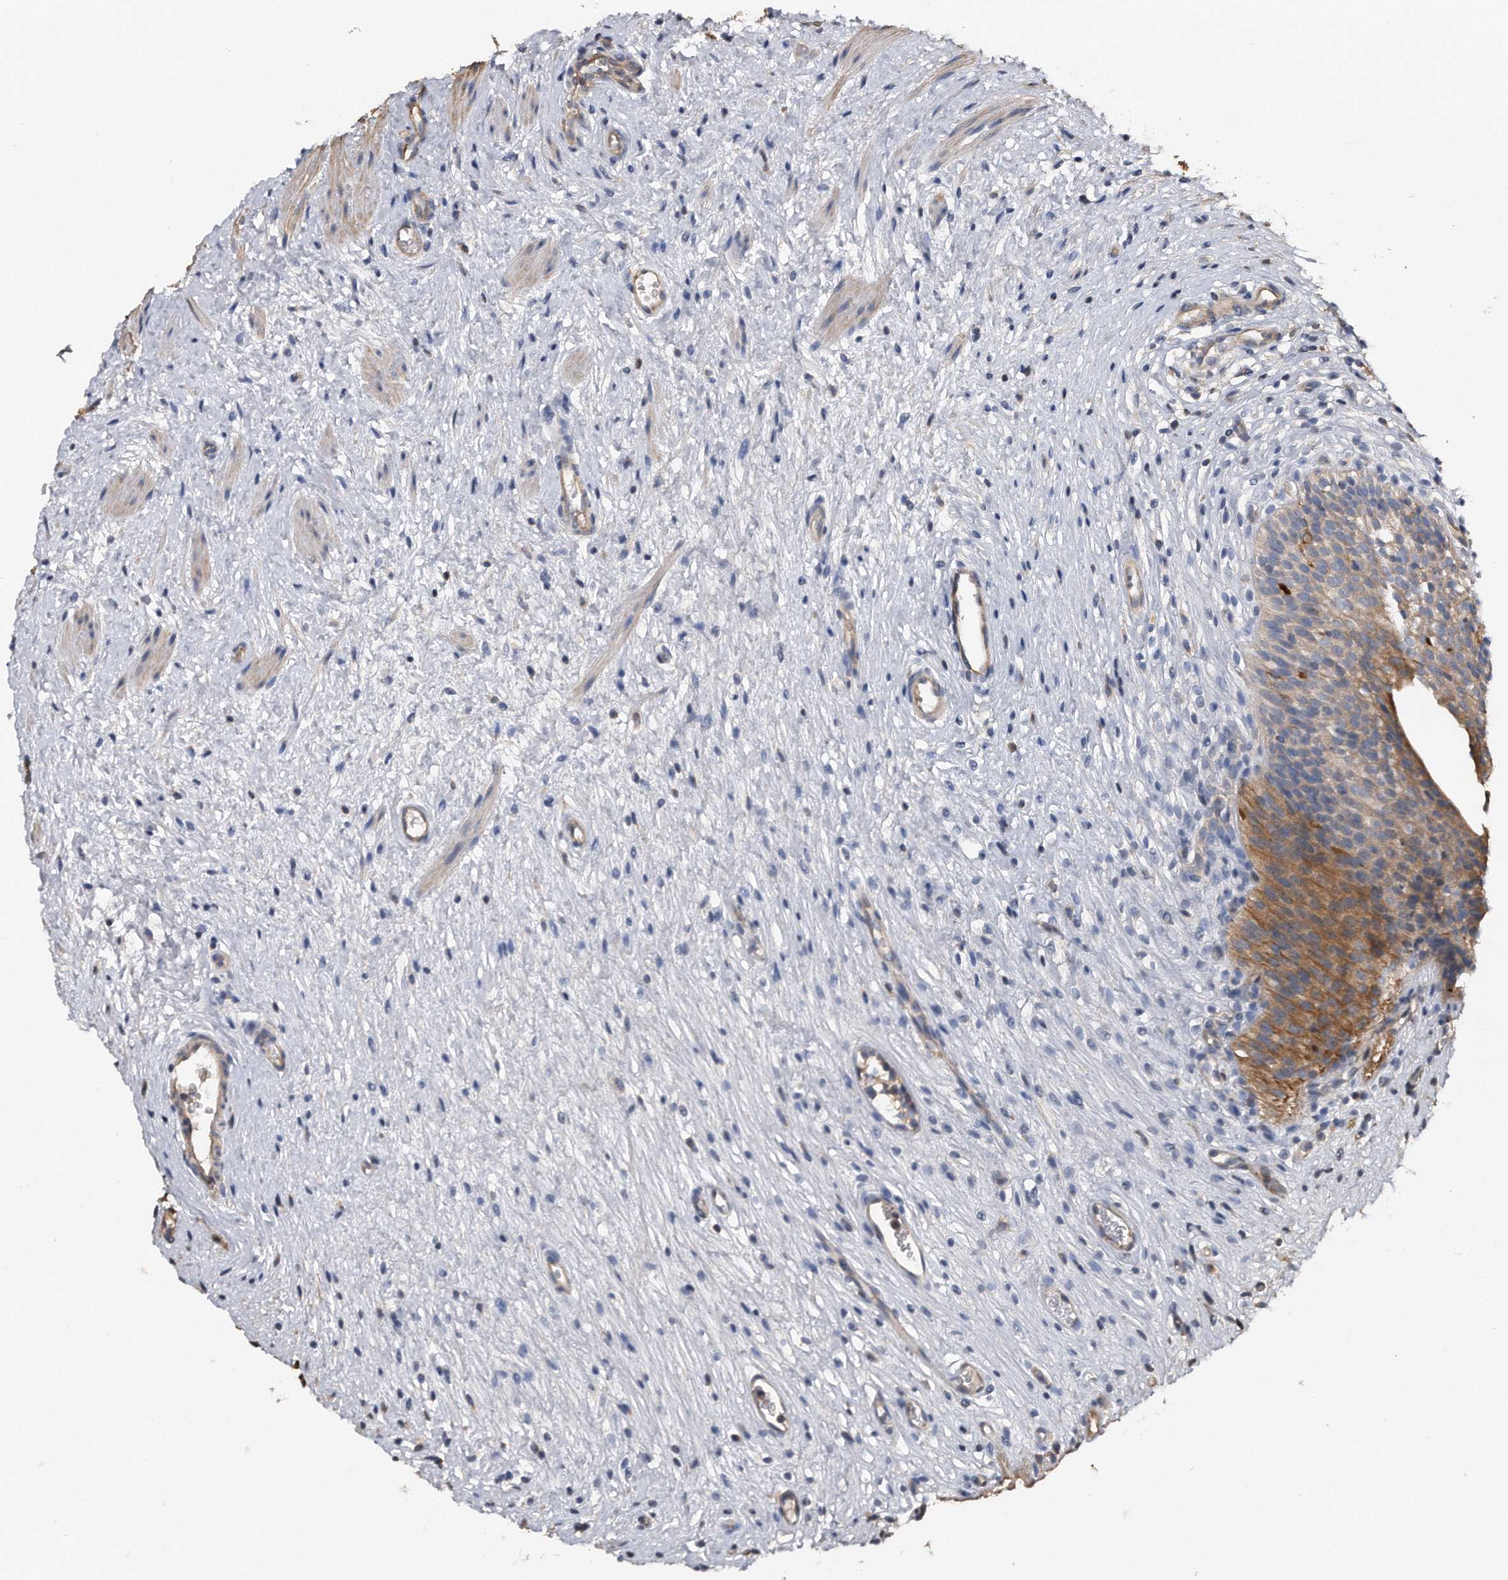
{"staining": {"intensity": "strong", "quantity": "25%-75%", "location": "cytoplasmic/membranous"}, "tissue": "urinary bladder", "cell_type": "Urothelial cells", "image_type": "normal", "snomed": [{"axis": "morphology", "description": "Normal tissue, NOS"}, {"axis": "topography", "description": "Urinary bladder"}], "caption": "Immunohistochemical staining of unremarkable urinary bladder demonstrates strong cytoplasmic/membranous protein staining in approximately 25%-75% of urothelial cells. (DAB = brown stain, brightfield microscopy at high magnification).", "gene": "KCND3", "patient": {"sex": "male", "age": 1}}